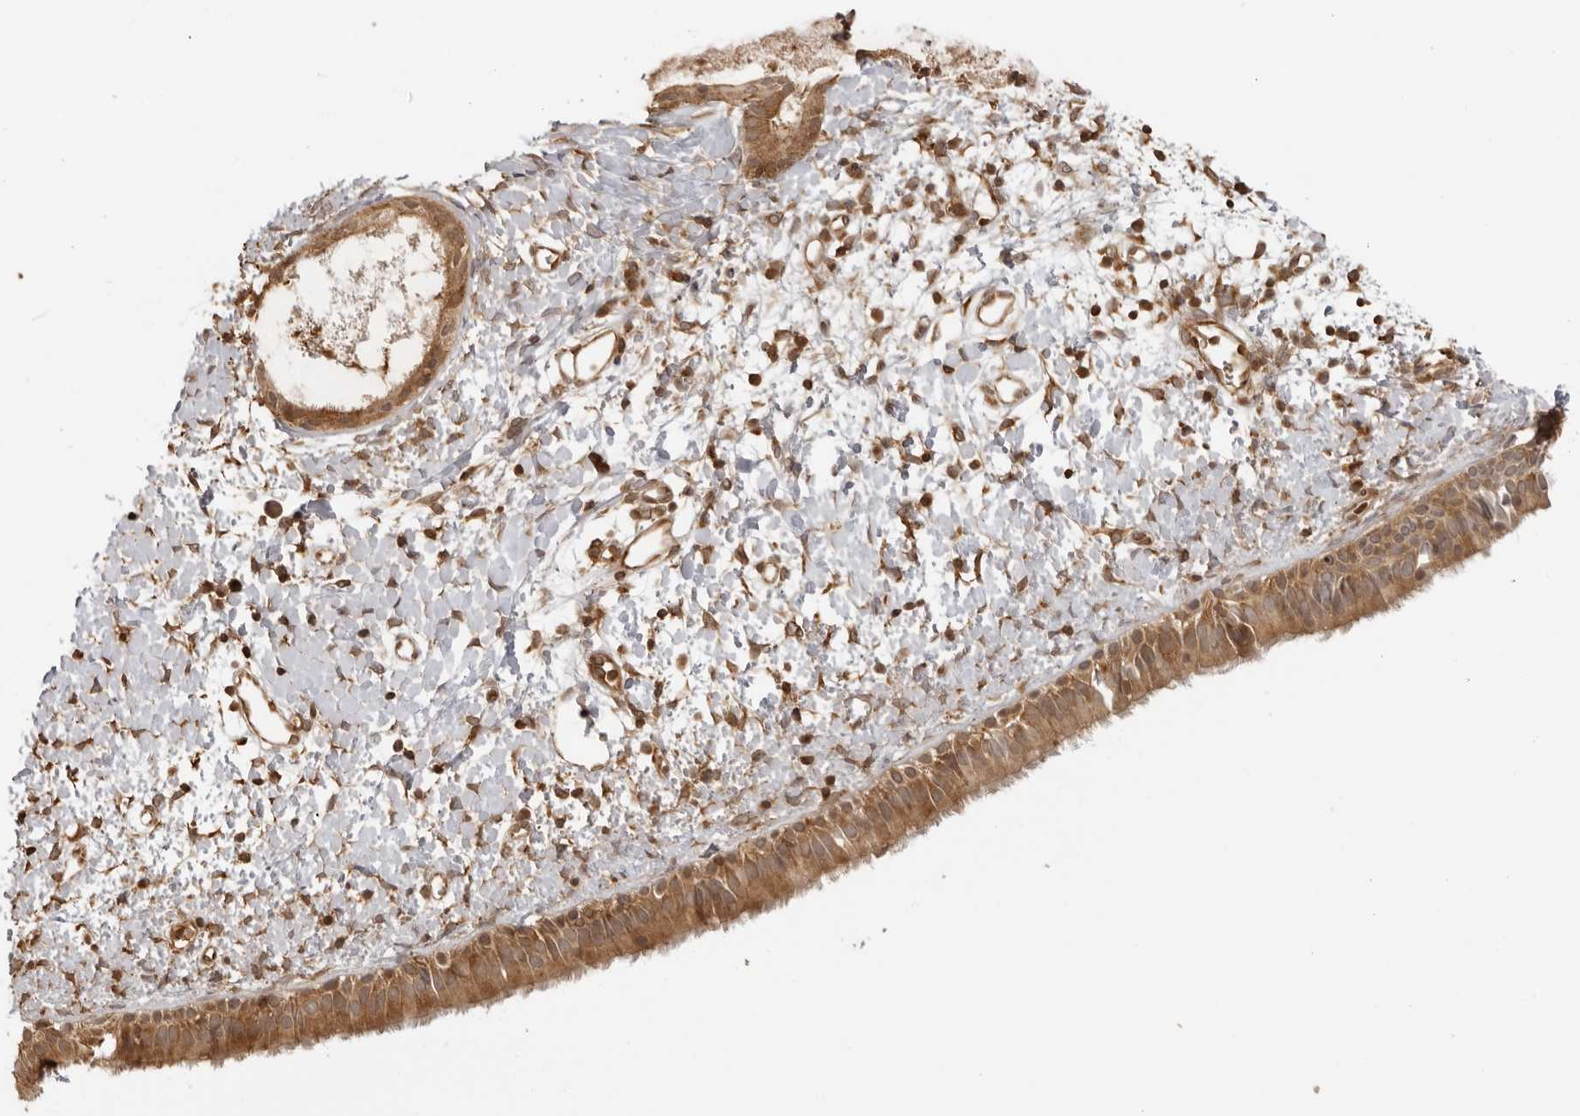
{"staining": {"intensity": "moderate", "quantity": ">75%", "location": "cytoplasmic/membranous"}, "tissue": "nasopharynx", "cell_type": "Respiratory epithelial cells", "image_type": "normal", "snomed": [{"axis": "morphology", "description": "Normal tissue, NOS"}, {"axis": "topography", "description": "Nasopharynx"}], "caption": "Respiratory epithelial cells show medium levels of moderate cytoplasmic/membranous positivity in approximately >75% of cells in unremarkable nasopharynx.", "gene": "IKBKE", "patient": {"sex": "male", "age": 22}}